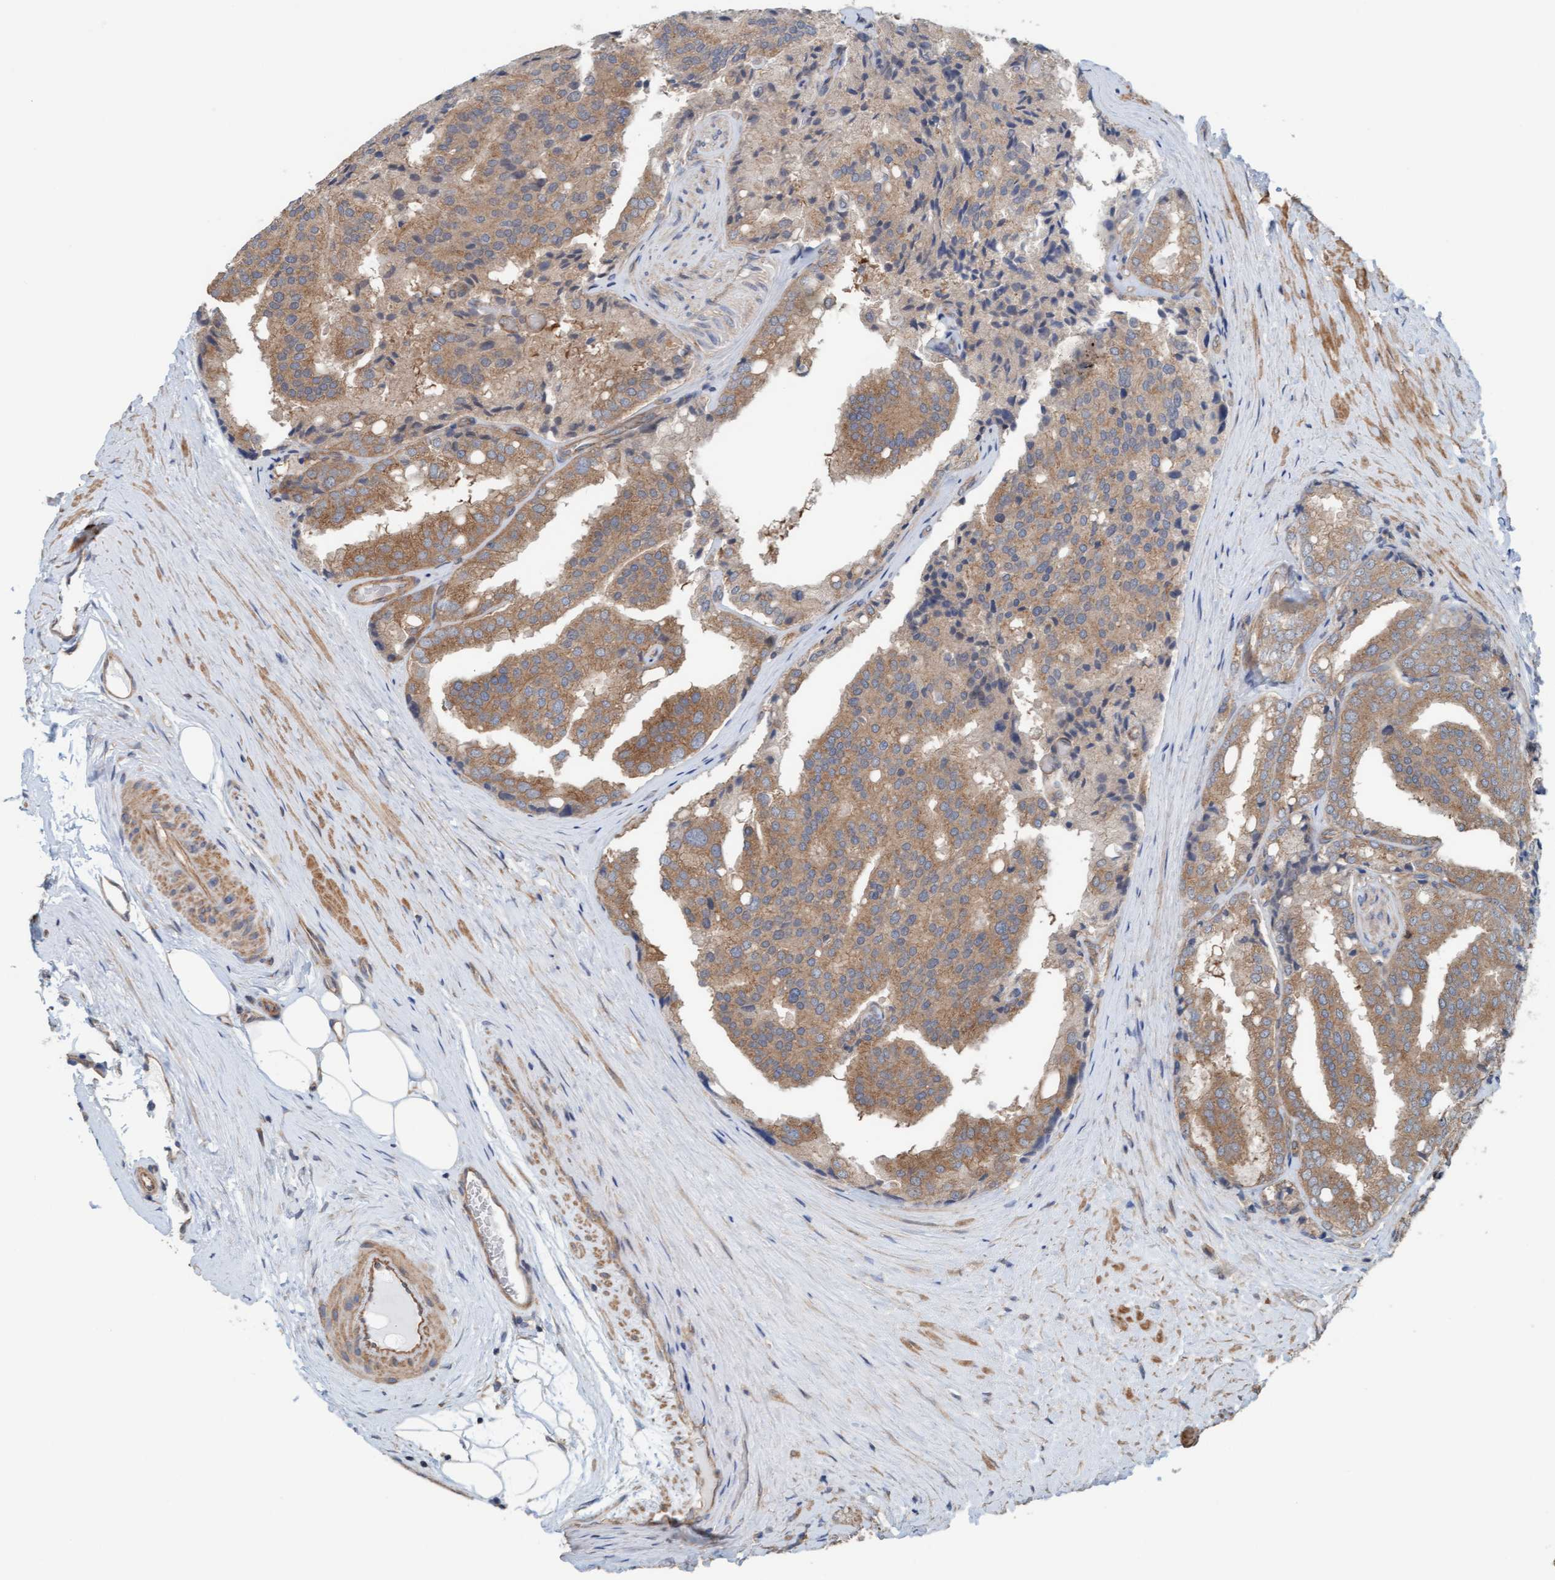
{"staining": {"intensity": "moderate", "quantity": "25%-75%", "location": "cytoplasmic/membranous"}, "tissue": "prostate cancer", "cell_type": "Tumor cells", "image_type": "cancer", "snomed": [{"axis": "morphology", "description": "Adenocarcinoma, High grade"}, {"axis": "topography", "description": "Prostate"}], "caption": "This micrograph shows prostate cancer stained with immunohistochemistry to label a protein in brown. The cytoplasmic/membranous of tumor cells show moderate positivity for the protein. Nuclei are counter-stained blue.", "gene": "UBAP1", "patient": {"sex": "male", "age": 50}}